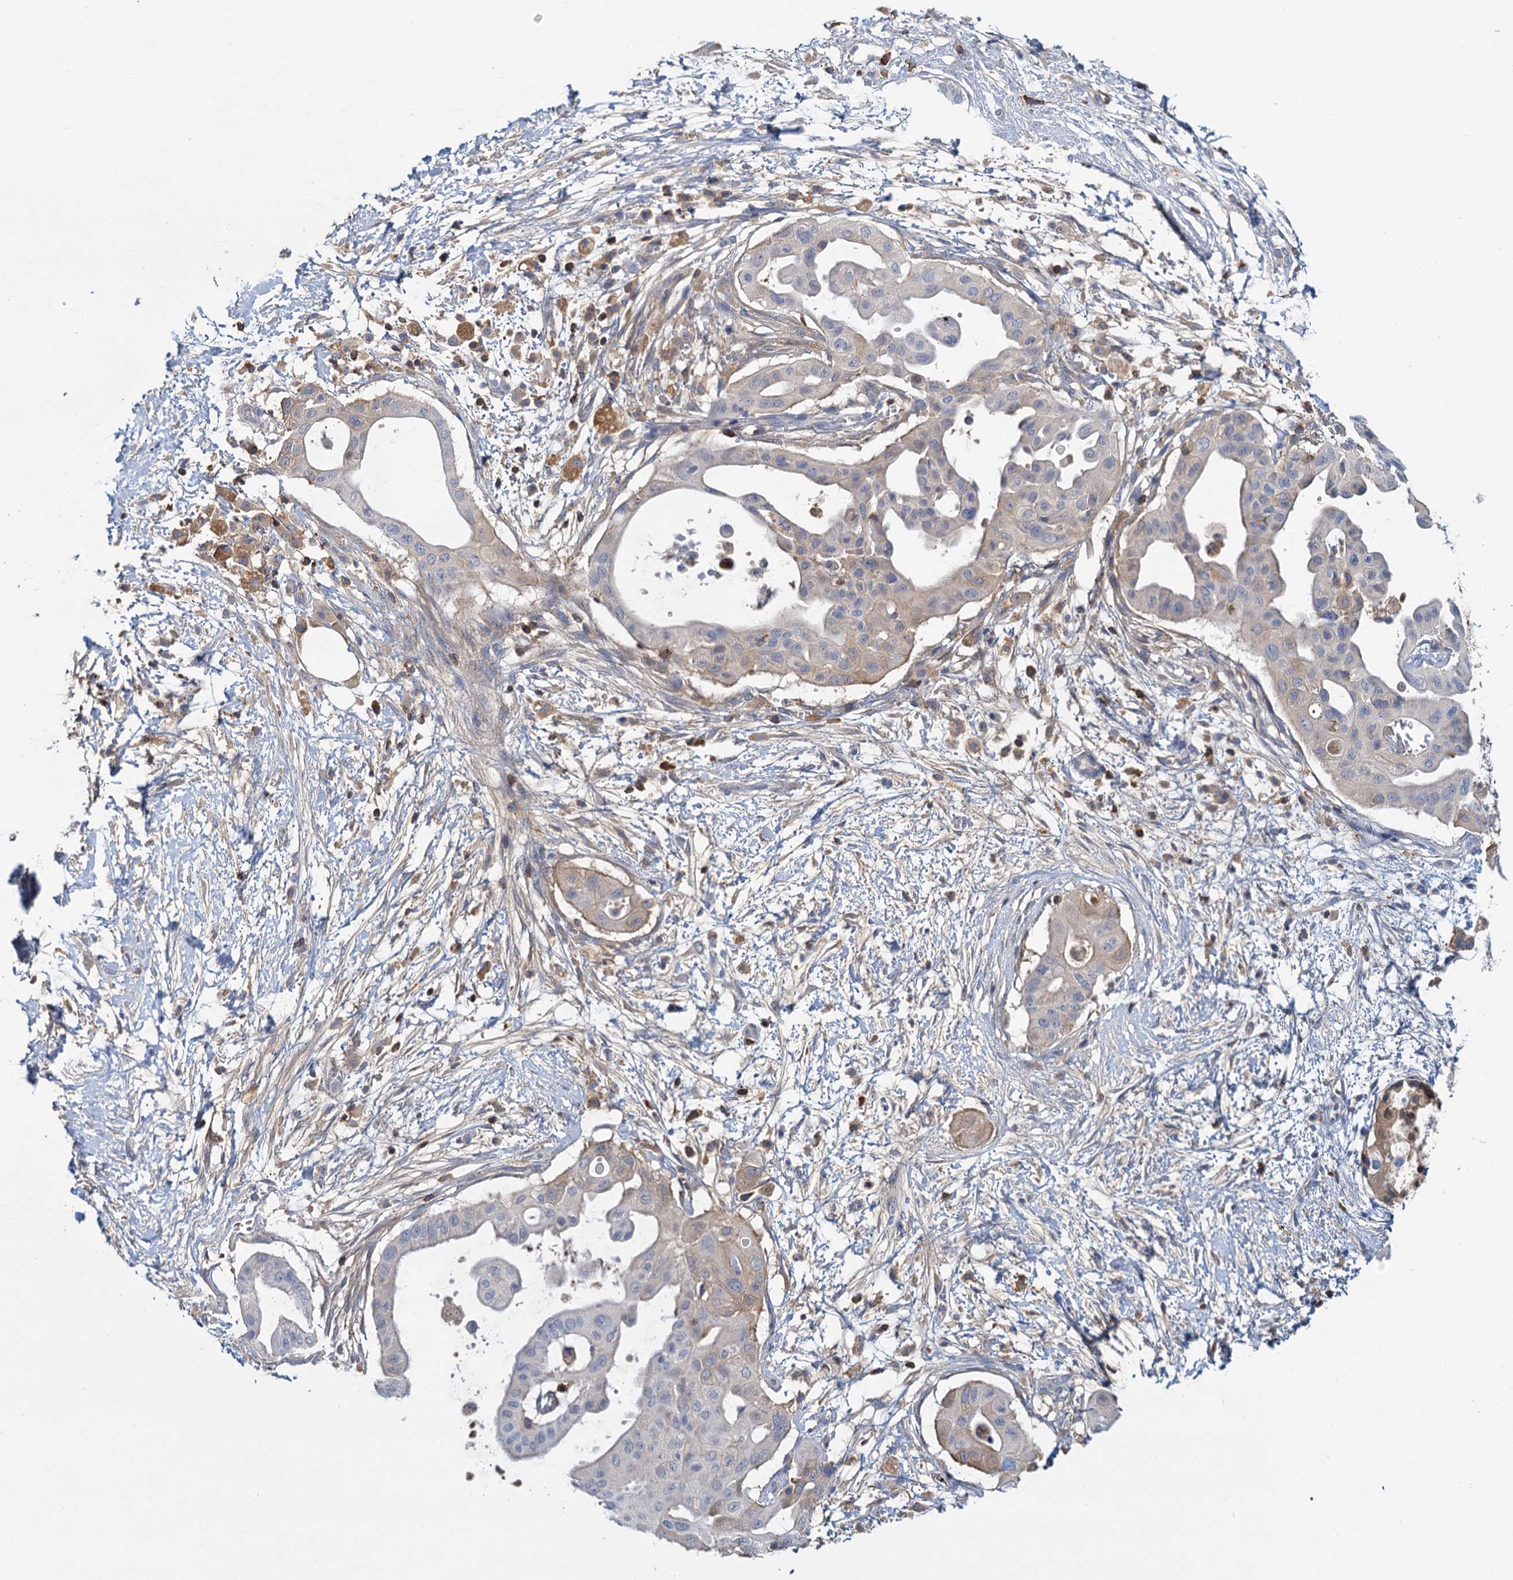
{"staining": {"intensity": "weak", "quantity": "<25%", "location": "cytoplasmic/membranous"}, "tissue": "pancreatic cancer", "cell_type": "Tumor cells", "image_type": "cancer", "snomed": [{"axis": "morphology", "description": "Adenocarcinoma, NOS"}, {"axis": "topography", "description": "Pancreas"}], "caption": "IHC micrograph of adenocarcinoma (pancreatic) stained for a protein (brown), which displays no staining in tumor cells. (Stains: DAB (3,3'-diaminobenzidine) IHC with hematoxylin counter stain, Microscopy: brightfield microscopy at high magnification).", "gene": "FGFR2", "patient": {"sex": "male", "age": 68}}